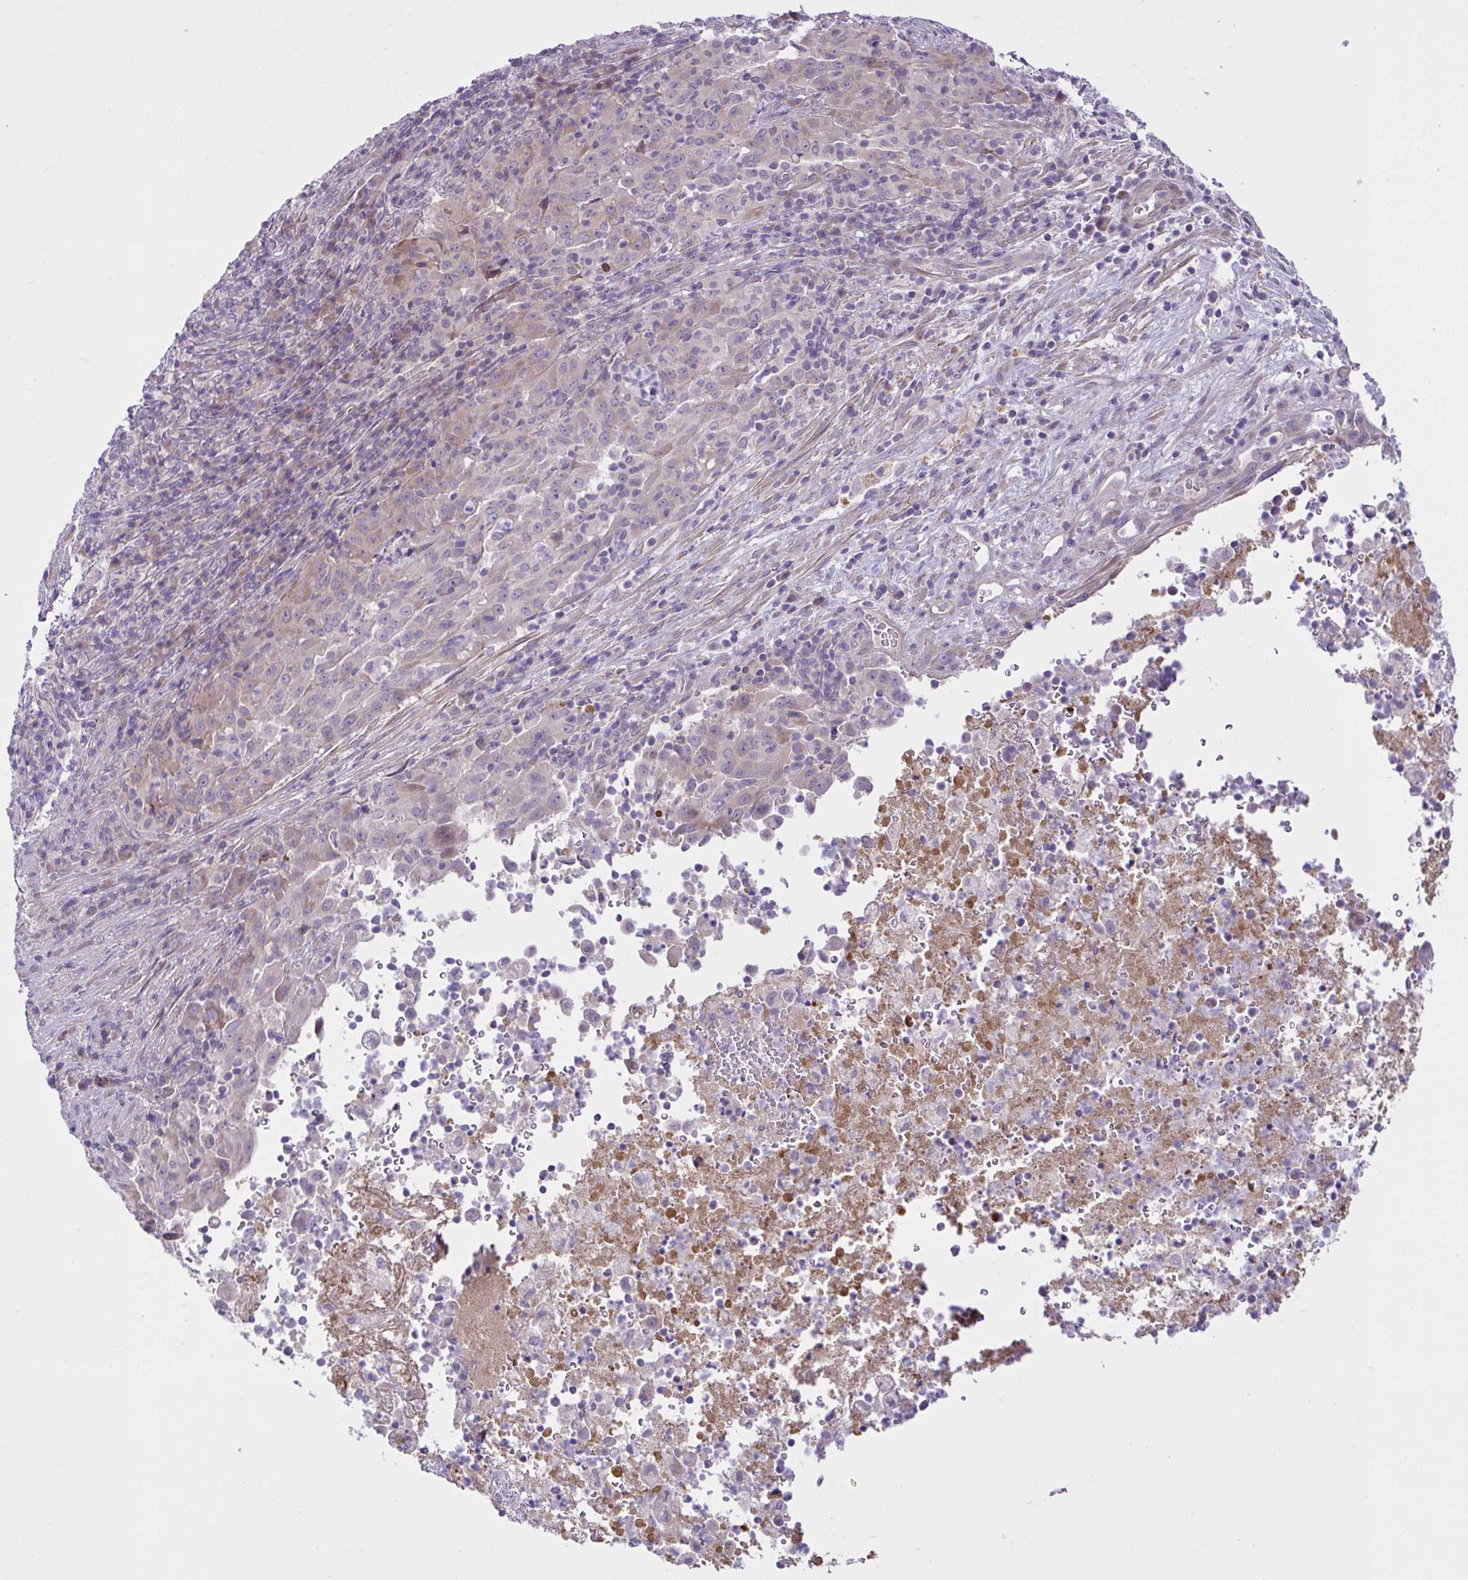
{"staining": {"intensity": "weak", "quantity": "<25%", "location": "cytoplasmic/membranous"}, "tissue": "pancreatic cancer", "cell_type": "Tumor cells", "image_type": "cancer", "snomed": [{"axis": "morphology", "description": "Adenocarcinoma, NOS"}, {"axis": "topography", "description": "Pancreas"}], "caption": "Pancreatic cancer stained for a protein using immunohistochemistry reveals no expression tumor cells.", "gene": "SYNPO2L", "patient": {"sex": "male", "age": 63}}